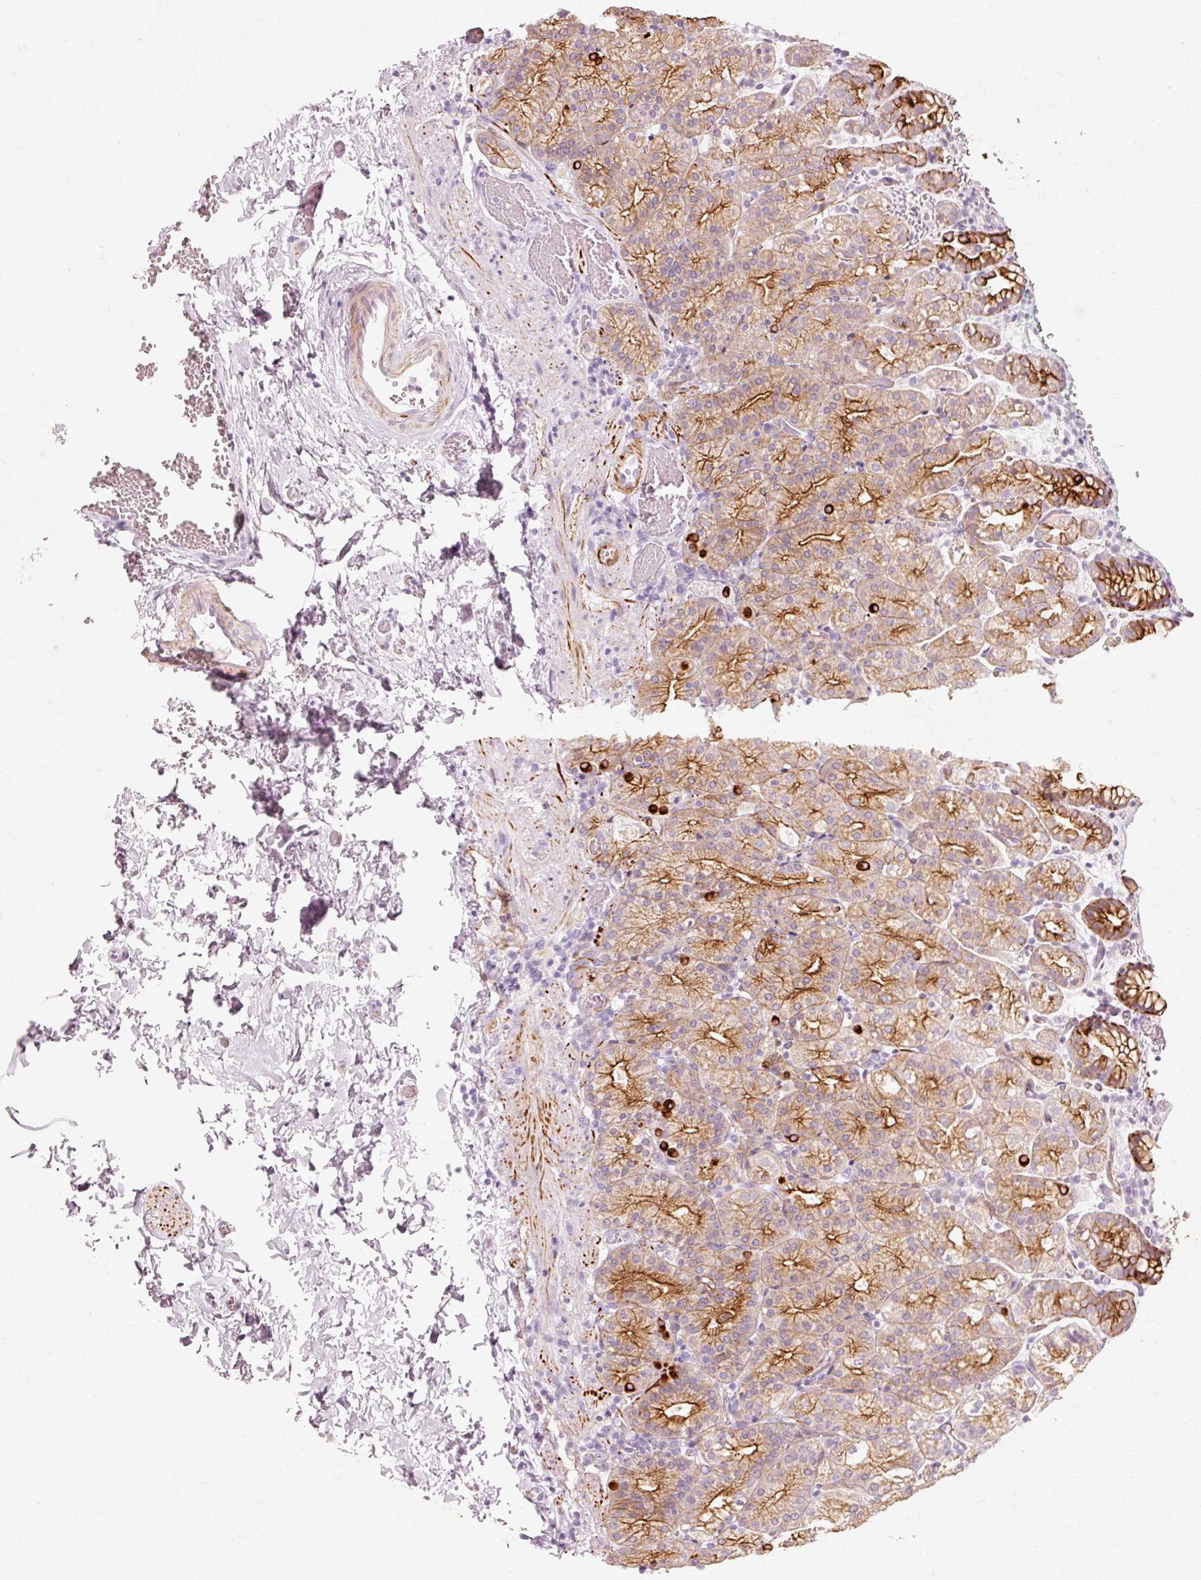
{"staining": {"intensity": "strong", "quantity": "25%-75%", "location": "cytoplasmic/membranous"}, "tissue": "stomach", "cell_type": "Glandular cells", "image_type": "normal", "snomed": [{"axis": "morphology", "description": "Normal tissue, NOS"}, {"axis": "topography", "description": "Stomach, upper"}], "caption": "Strong cytoplasmic/membranous positivity is present in about 25%-75% of glandular cells in benign stomach. Immunohistochemistry stains the protein in brown and the nuclei are stained blue.", "gene": "TRIM73", "patient": {"sex": "female", "age": 81}}